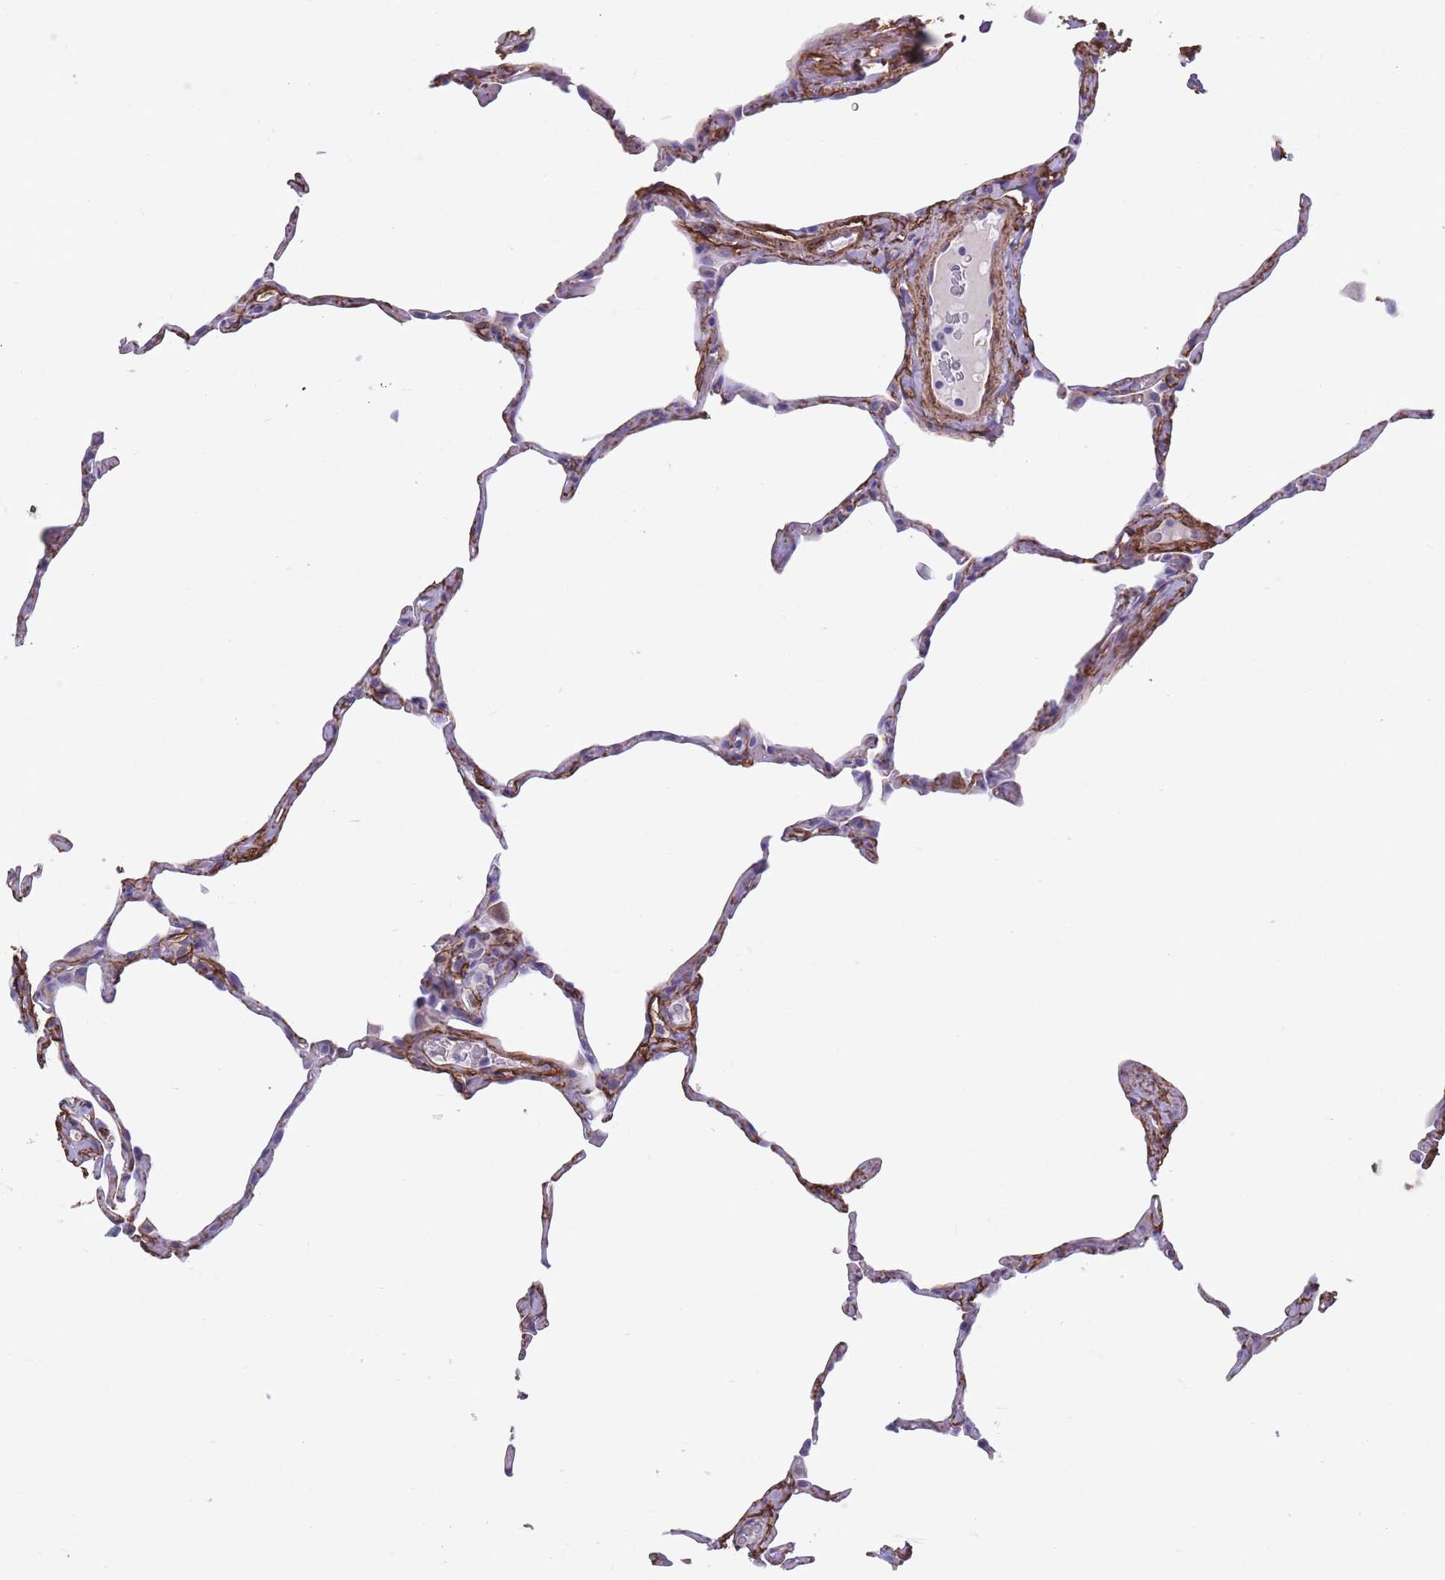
{"staining": {"intensity": "negative", "quantity": "none", "location": "none"}, "tissue": "lung", "cell_type": "Alveolar cells", "image_type": "normal", "snomed": [{"axis": "morphology", "description": "Normal tissue, NOS"}, {"axis": "topography", "description": "Lung"}], "caption": "Immunohistochemistry (IHC) of unremarkable lung displays no staining in alveolar cells.", "gene": "DPYD", "patient": {"sex": "male", "age": 65}}